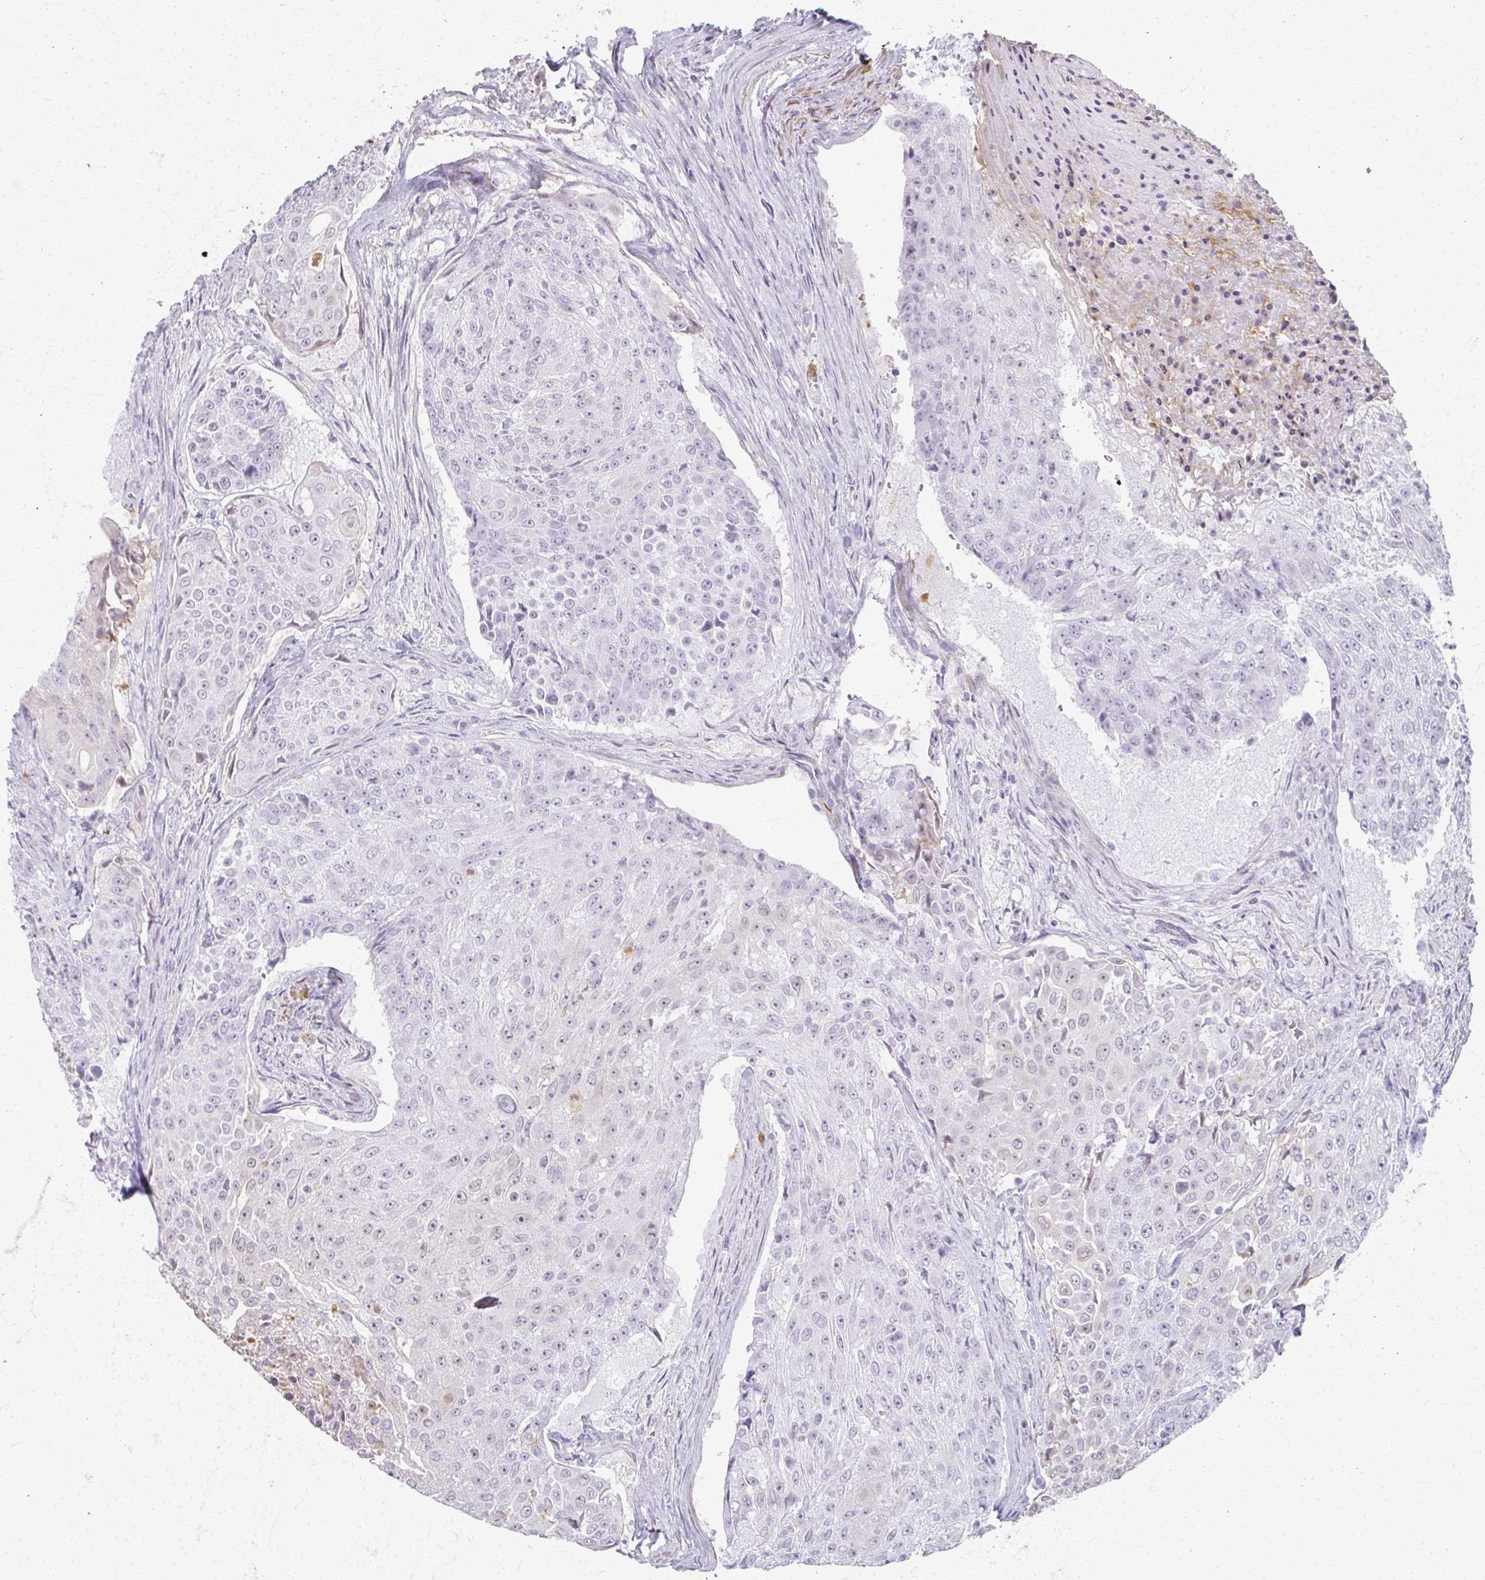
{"staining": {"intensity": "negative", "quantity": "none", "location": "none"}, "tissue": "urothelial cancer", "cell_type": "Tumor cells", "image_type": "cancer", "snomed": [{"axis": "morphology", "description": "Urothelial carcinoma, High grade"}, {"axis": "topography", "description": "Urinary bladder"}], "caption": "Tumor cells are negative for brown protein staining in urothelial carcinoma (high-grade).", "gene": "CA3", "patient": {"sex": "female", "age": 63}}